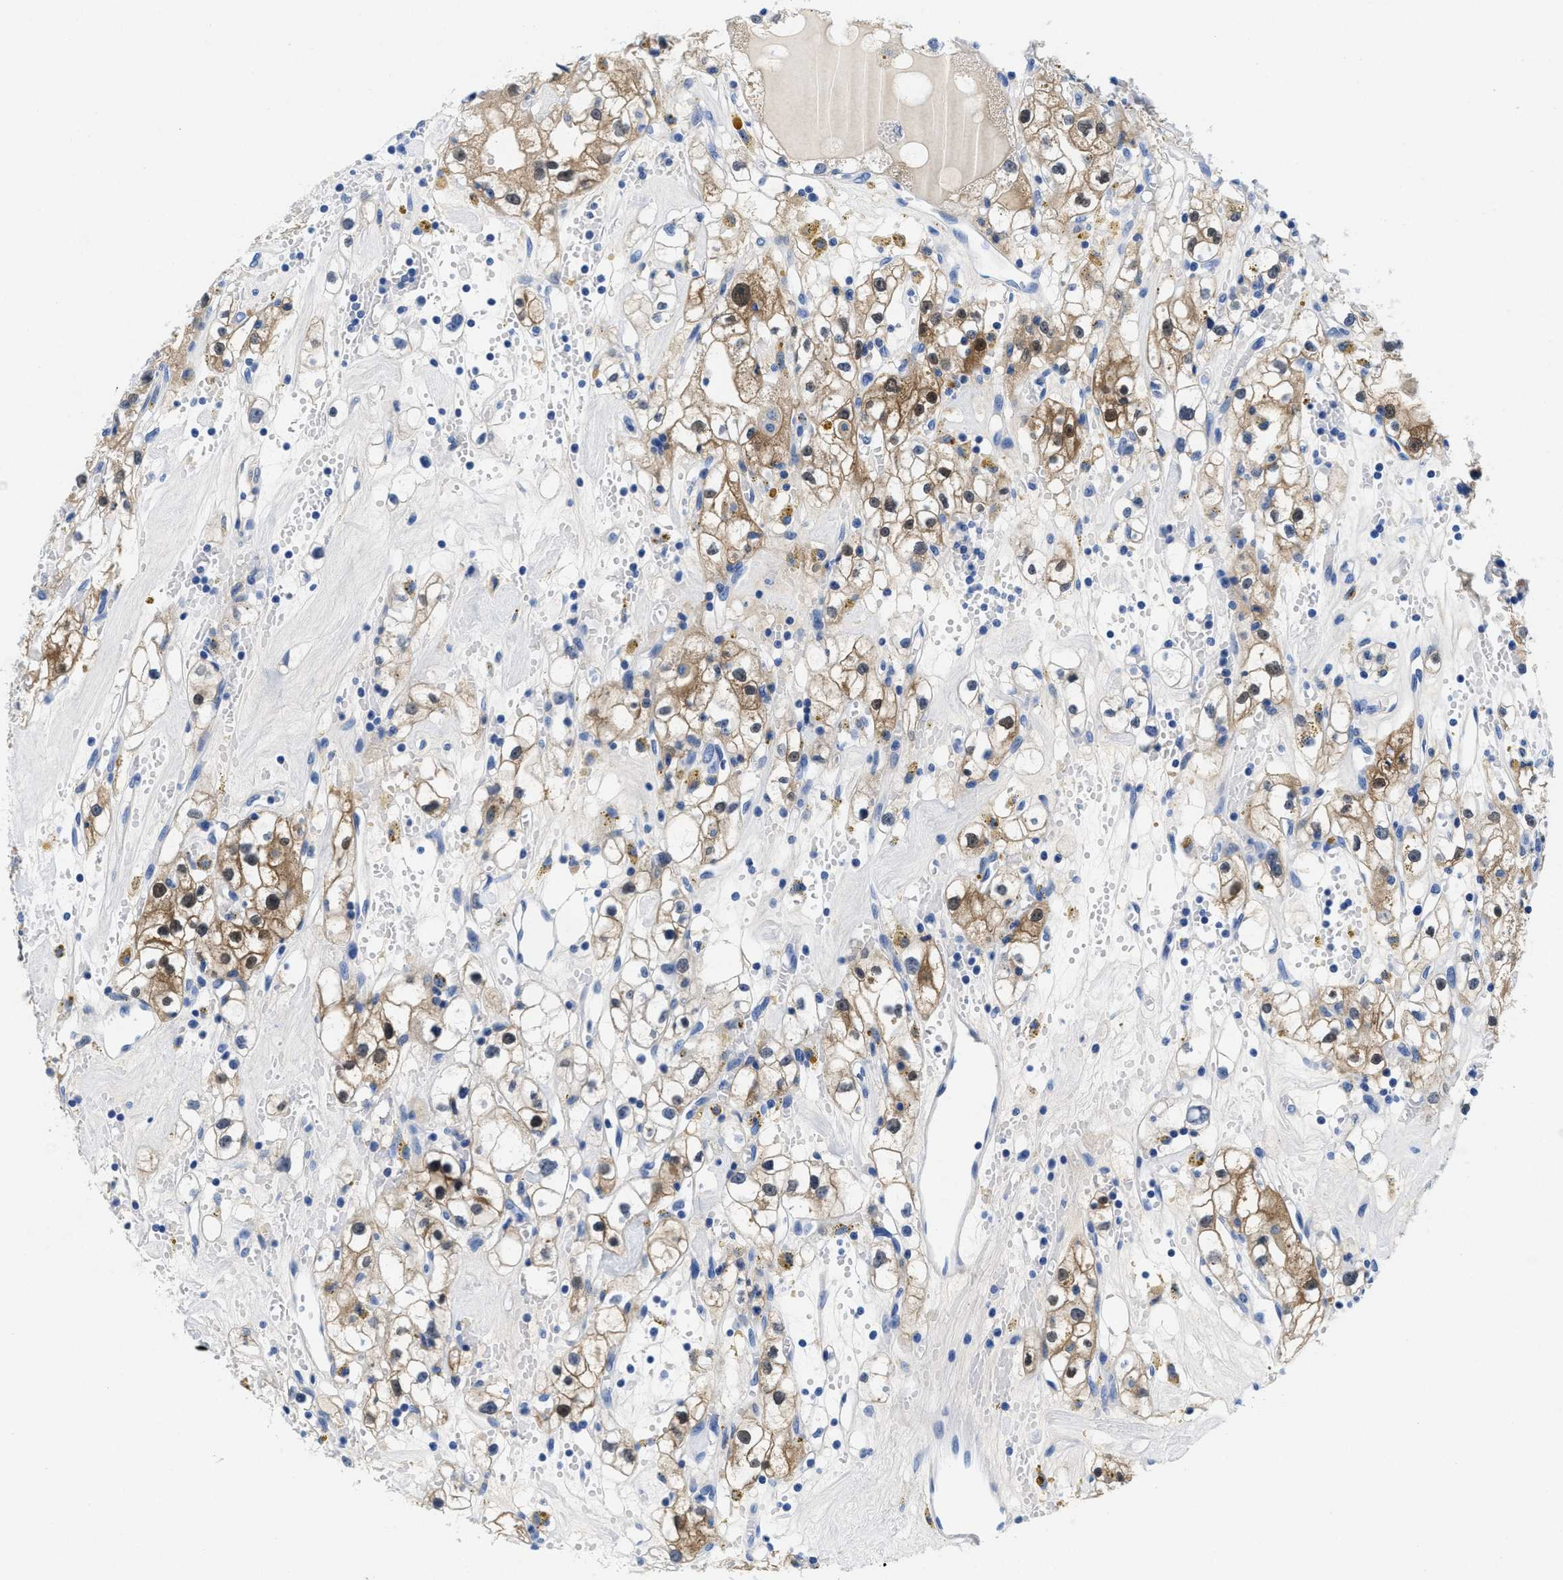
{"staining": {"intensity": "moderate", "quantity": "25%-75%", "location": "cytoplasmic/membranous,nuclear"}, "tissue": "renal cancer", "cell_type": "Tumor cells", "image_type": "cancer", "snomed": [{"axis": "morphology", "description": "Adenocarcinoma, NOS"}, {"axis": "topography", "description": "Kidney"}], "caption": "Renal cancer (adenocarcinoma) stained with a brown dye displays moderate cytoplasmic/membranous and nuclear positive positivity in about 25%-75% of tumor cells.", "gene": "TTC3", "patient": {"sex": "male", "age": 56}}